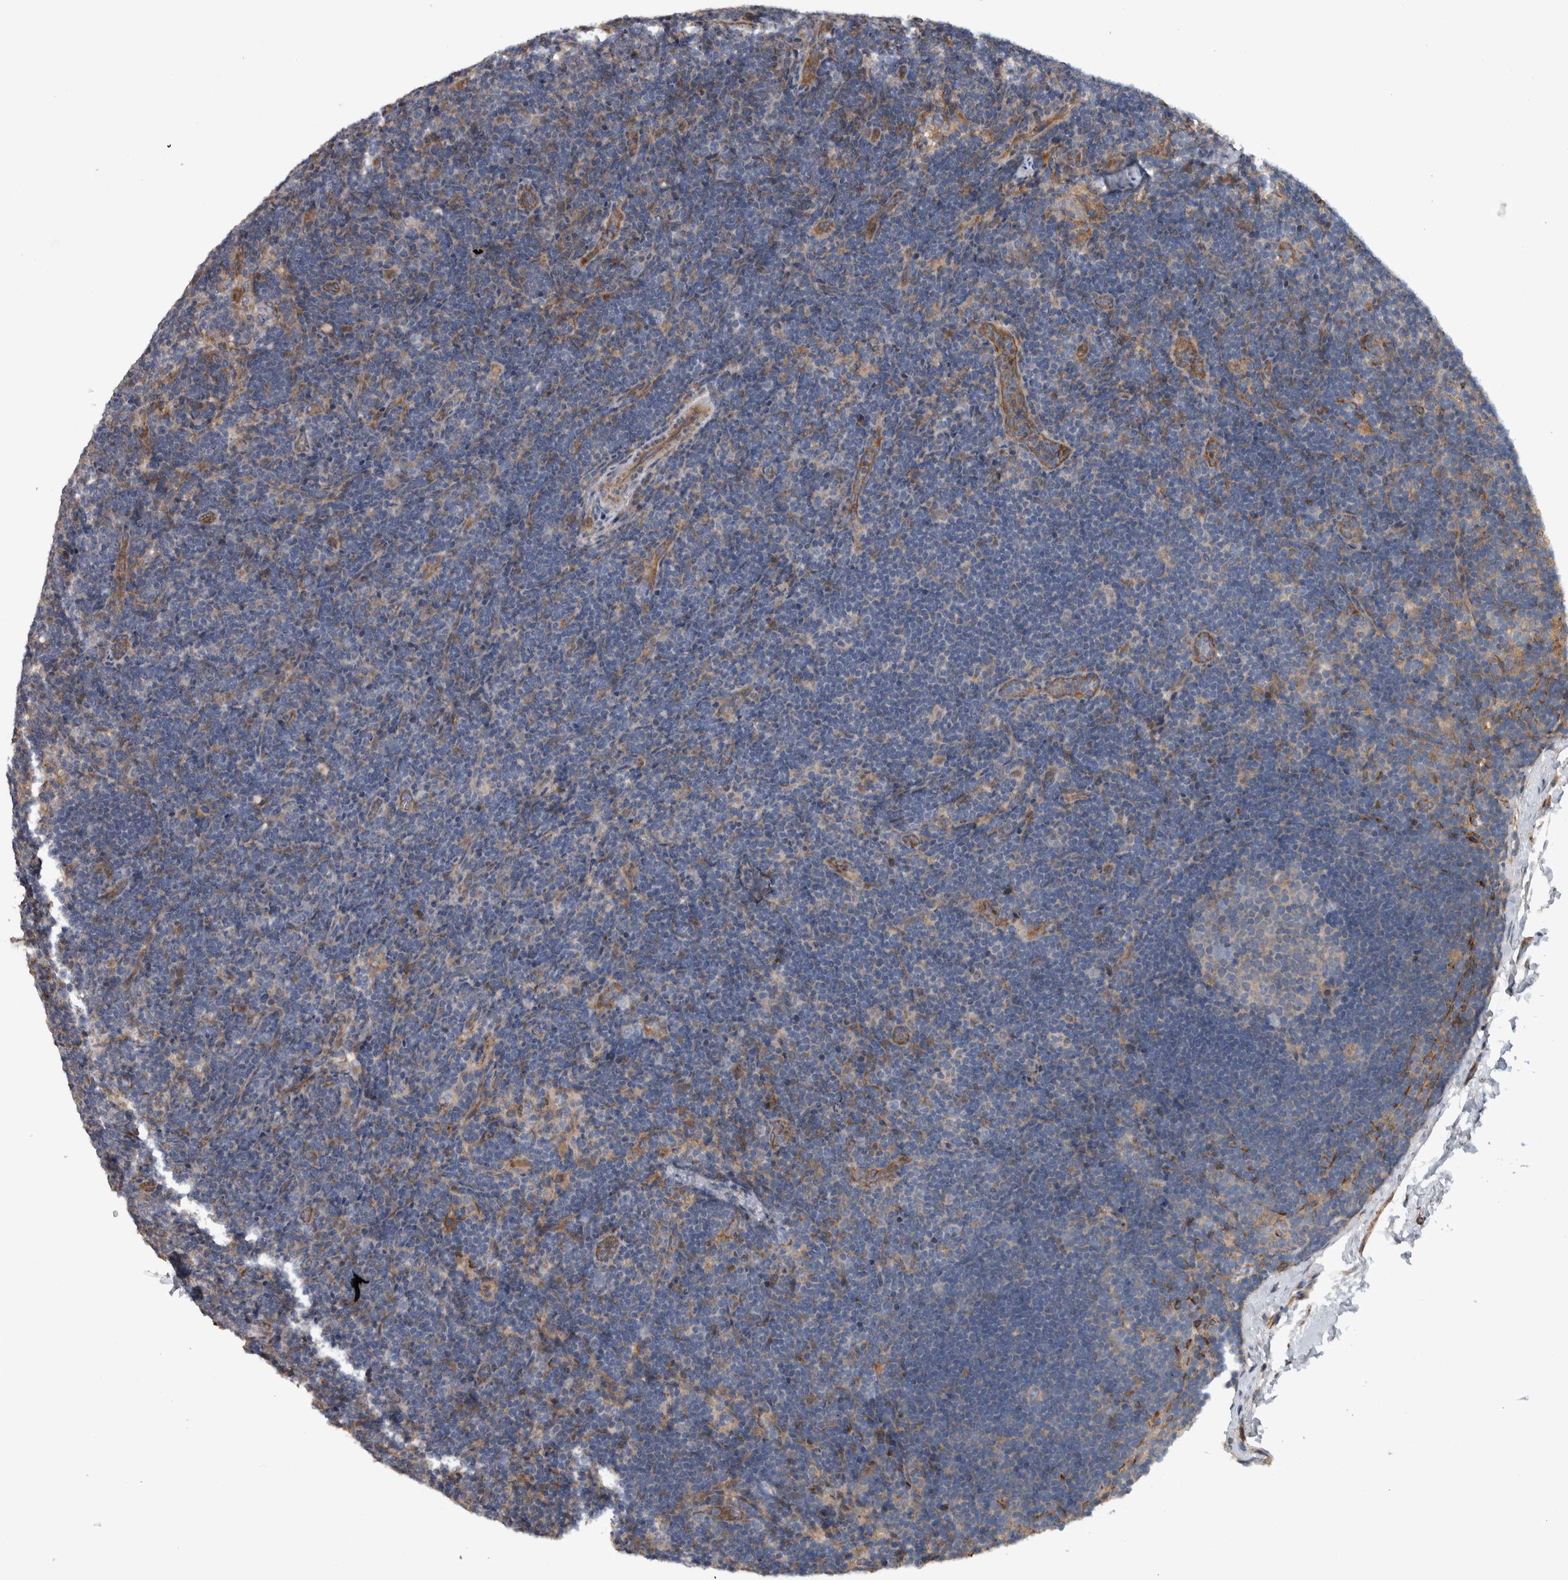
{"staining": {"intensity": "weak", "quantity": "<25%", "location": "cytoplasmic/membranous"}, "tissue": "lymph node", "cell_type": "Germinal center cells", "image_type": "normal", "snomed": [{"axis": "morphology", "description": "Normal tissue, NOS"}, {"axis": "topography", "description": "Lymph node"}], "caption": "Immunohistochemistry (IHC) of normal lymph node displays no positivity in germinal center cells.", "gene": "NT5C2", "patient": {"sex": "female", "age": 22}}